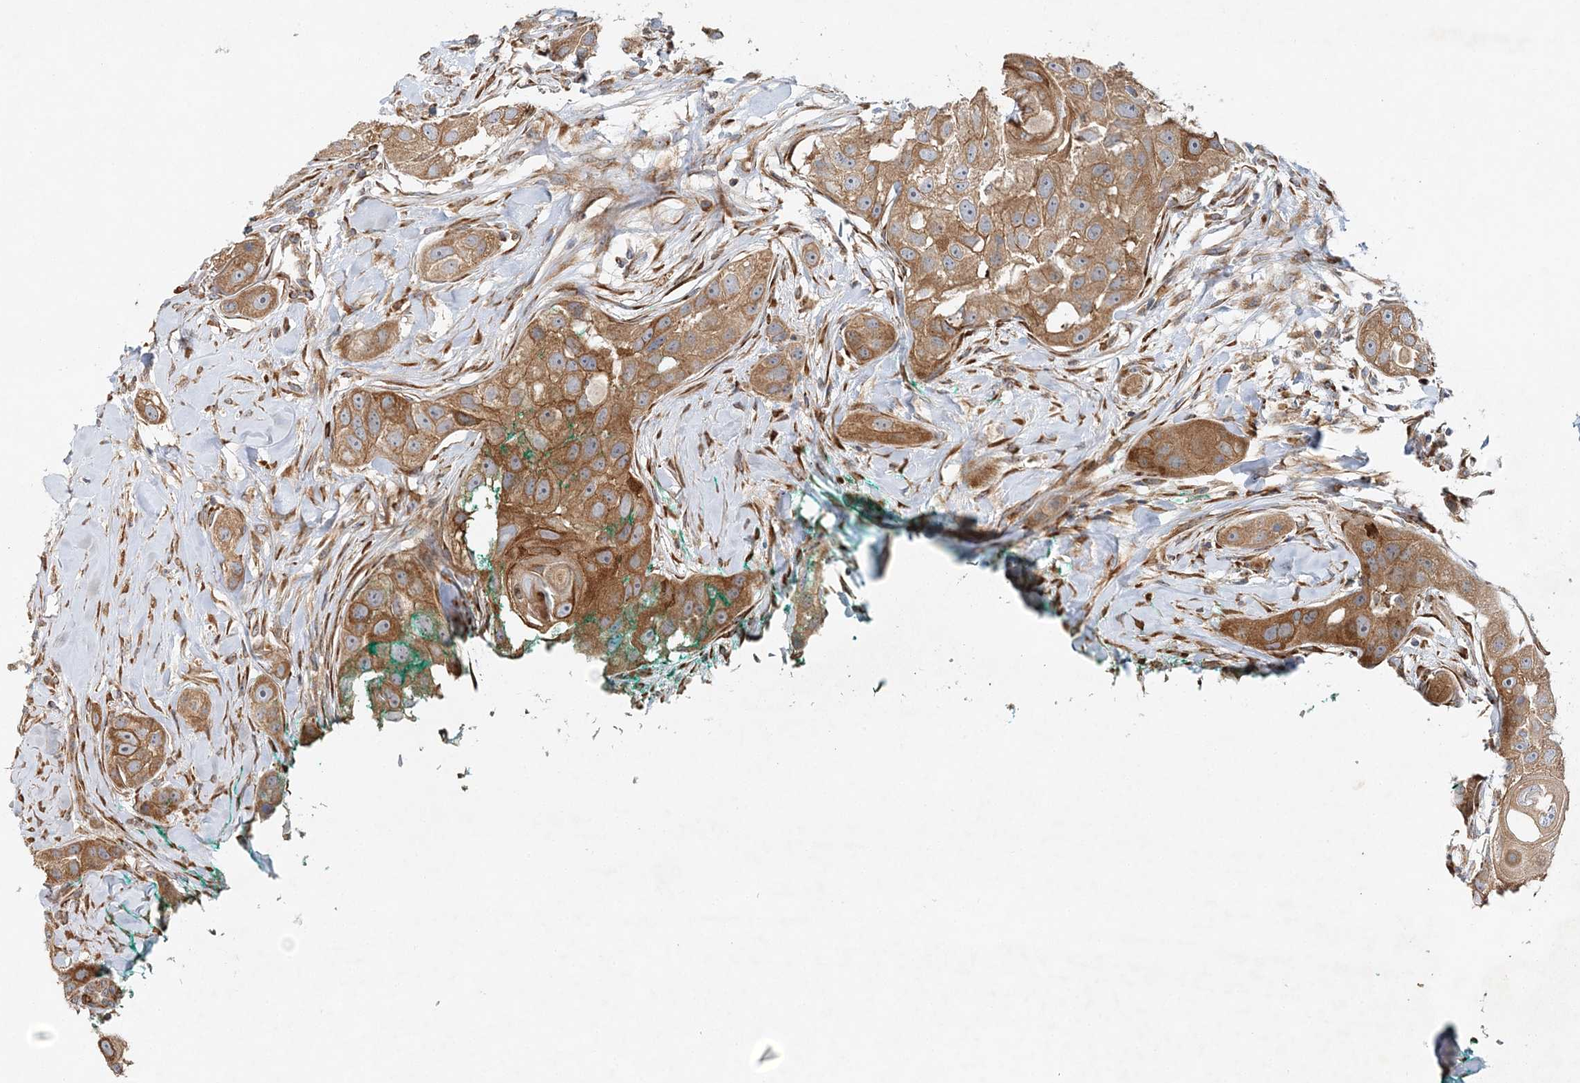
{"staining": {"intensity": "moderate", "quantity": ">75%", "location": "cytoplasmic/membranous"}, "tissue": "head and neck cancer", "cell_type": "Tumor cells", "image_type": "cancer", "snomed": [{"axis": "morphology", "description": "Normal tissue, NOS"}, {"axis": "morphology", "description": "Squamous cell carcinoma, NOS"}, {"axis": "topography", "description": "Skeletal muscle"}, {"axis": "topography", "description": "Head-Neck"}], "caption": "Immunohistochemistry image of head and neck cancer (squamous cell carcinoma) stained for a protein (brown), which demonstrates medium levels of moderate cytoplasmic/membranous staining in approximately >75% of tumor cells.", "gene": "ZFYVE16", "patient": {"sex": "male", "age": 51}}